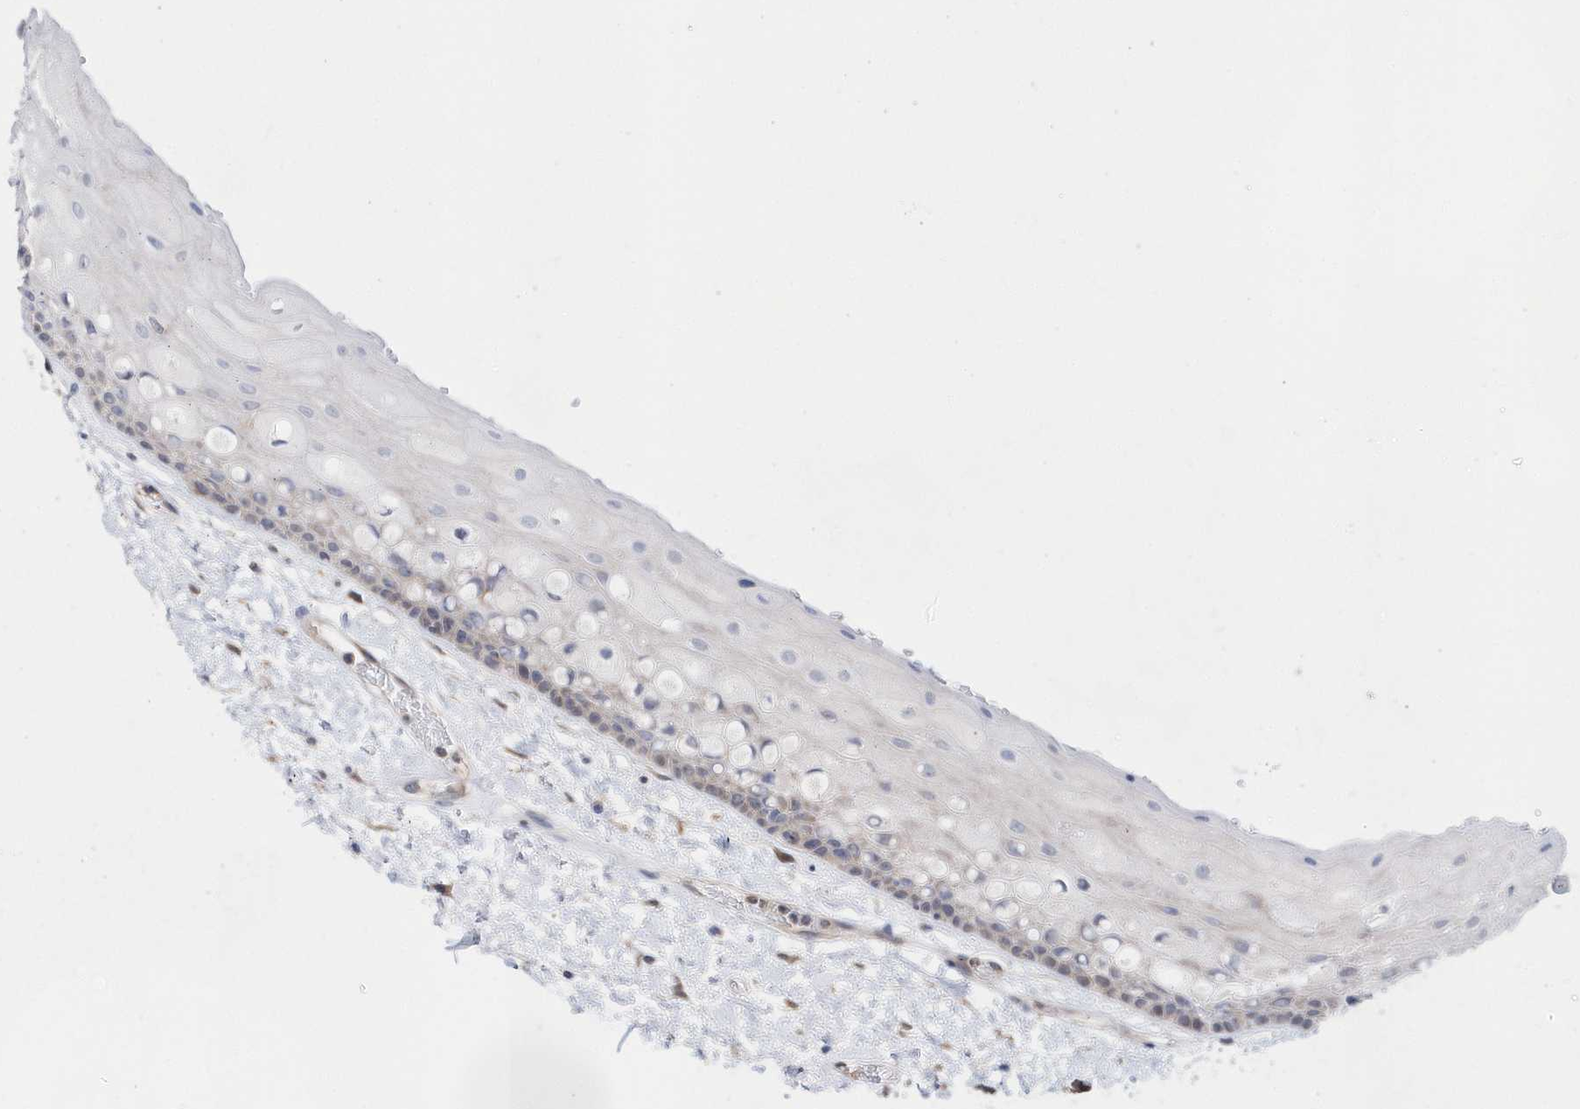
{"staining": {"intensity": "weak", "quantity": "<25%", "location": "cytoplasmic/membranous"}, "tissue": "oral mucosa", "cell_type": "Squamous epithelial cells", "image_type": "normal", "snomed": [{"axis": "morphology", "description": "Normal tissue, NOS"}, {"axis": "topography", "description": "Oral tissue"}], "caption": "Immunohistochemistry photomicrograph of normal oral mucosa: human oral mucosa stained with DAB reveals no significant protein positivity in squamous epithelial cells.", "gene": "BDH2", "patient": {"sex": "female", "age": 76}}